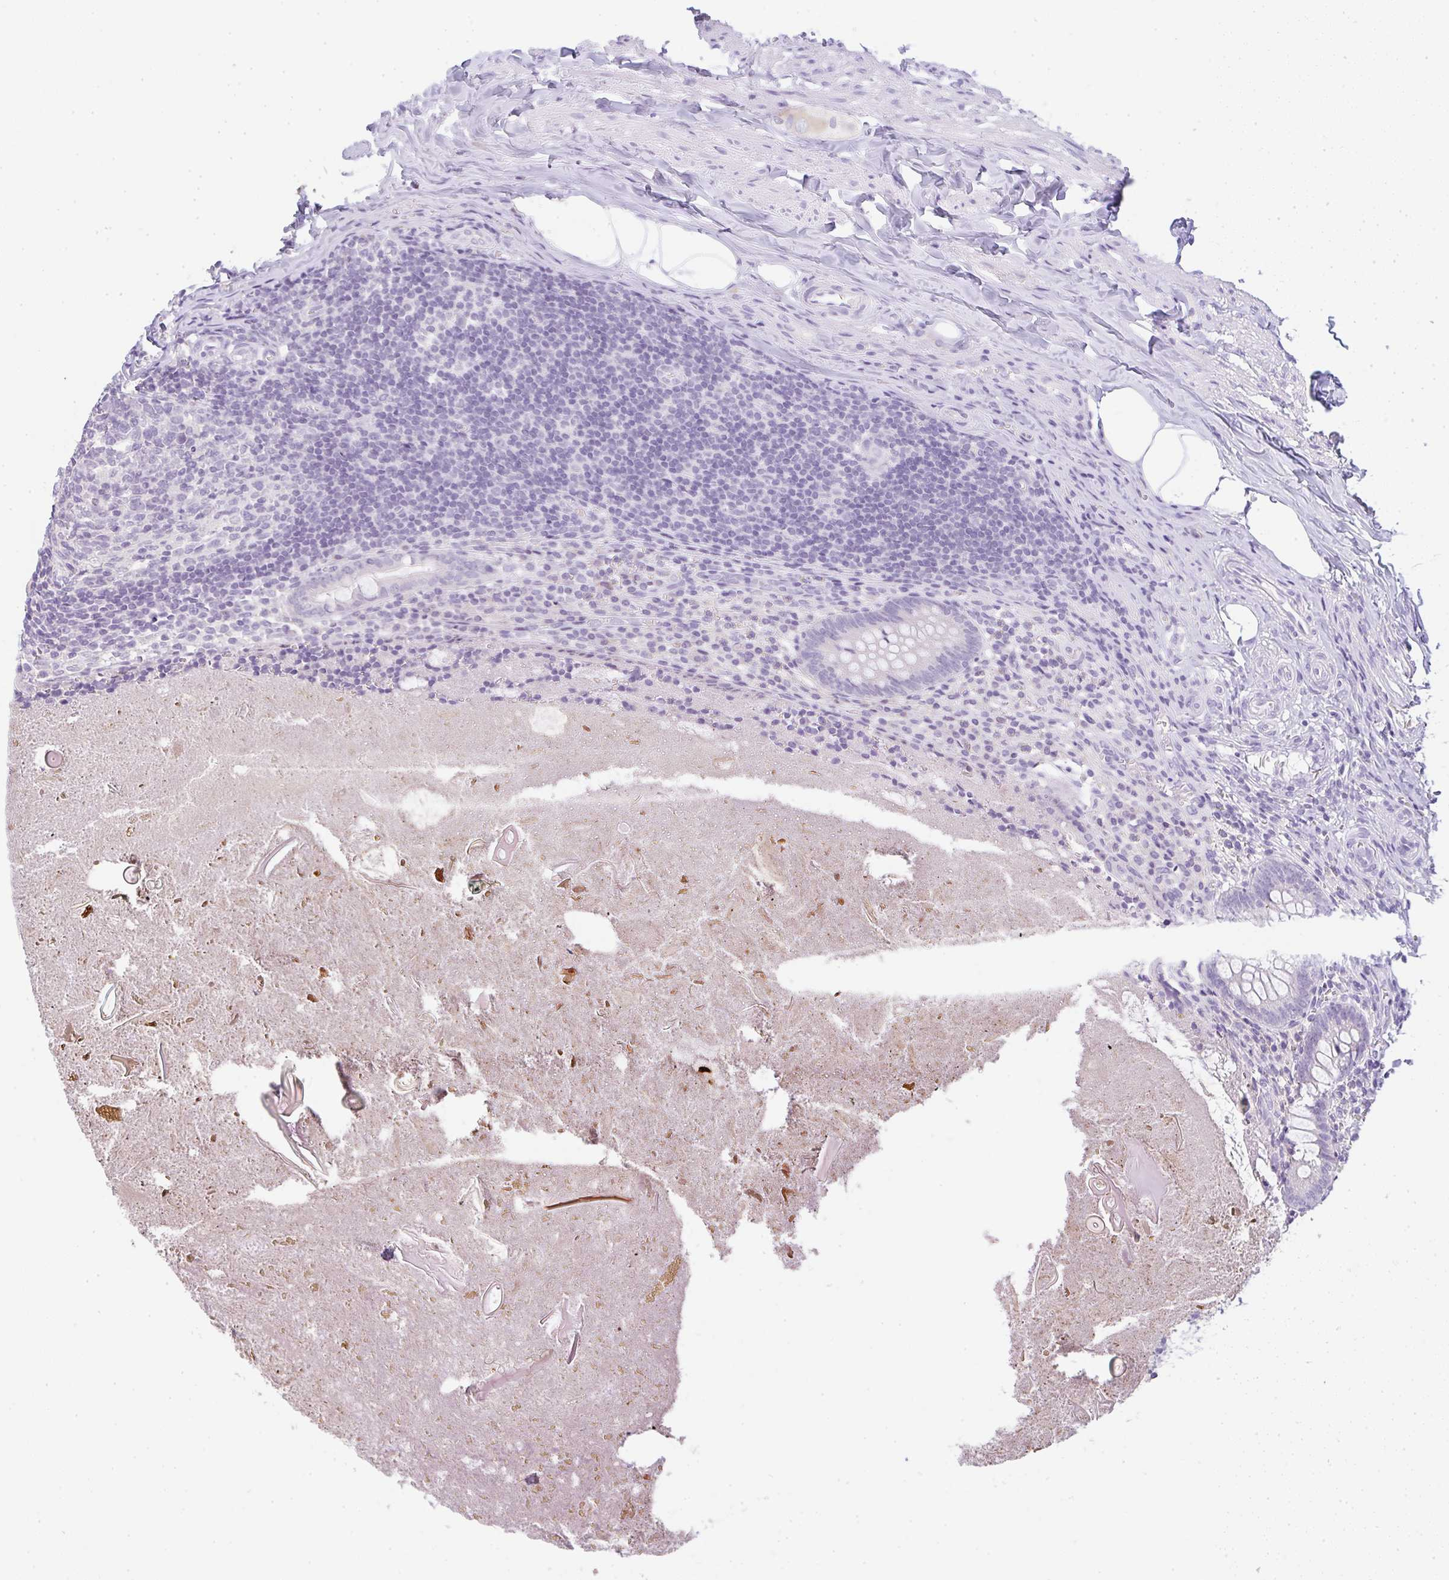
{"staining": {"intensity": "weak", "quantity": "25%-75%", "location": "cytoplasmic/membranous"}, "tissue": "appendix", "cell_type": "Glandular cells", "image_type": "normal", "snomed": [{"axis": "morphology", "description": "Normal tissue, NOS"}, {"axis": "topography", "description": "Appendix"}], "caption": "Protein expression analysis of benign appendix displays weak cytoplasmic/membranous staining in approximately 25%-75% of glandular cells. Ihc stains the protein of interest in brown and the nuclei are stained blue.", "gene": "LPAR4", "patient": {"sex": "female", "age": 17}}